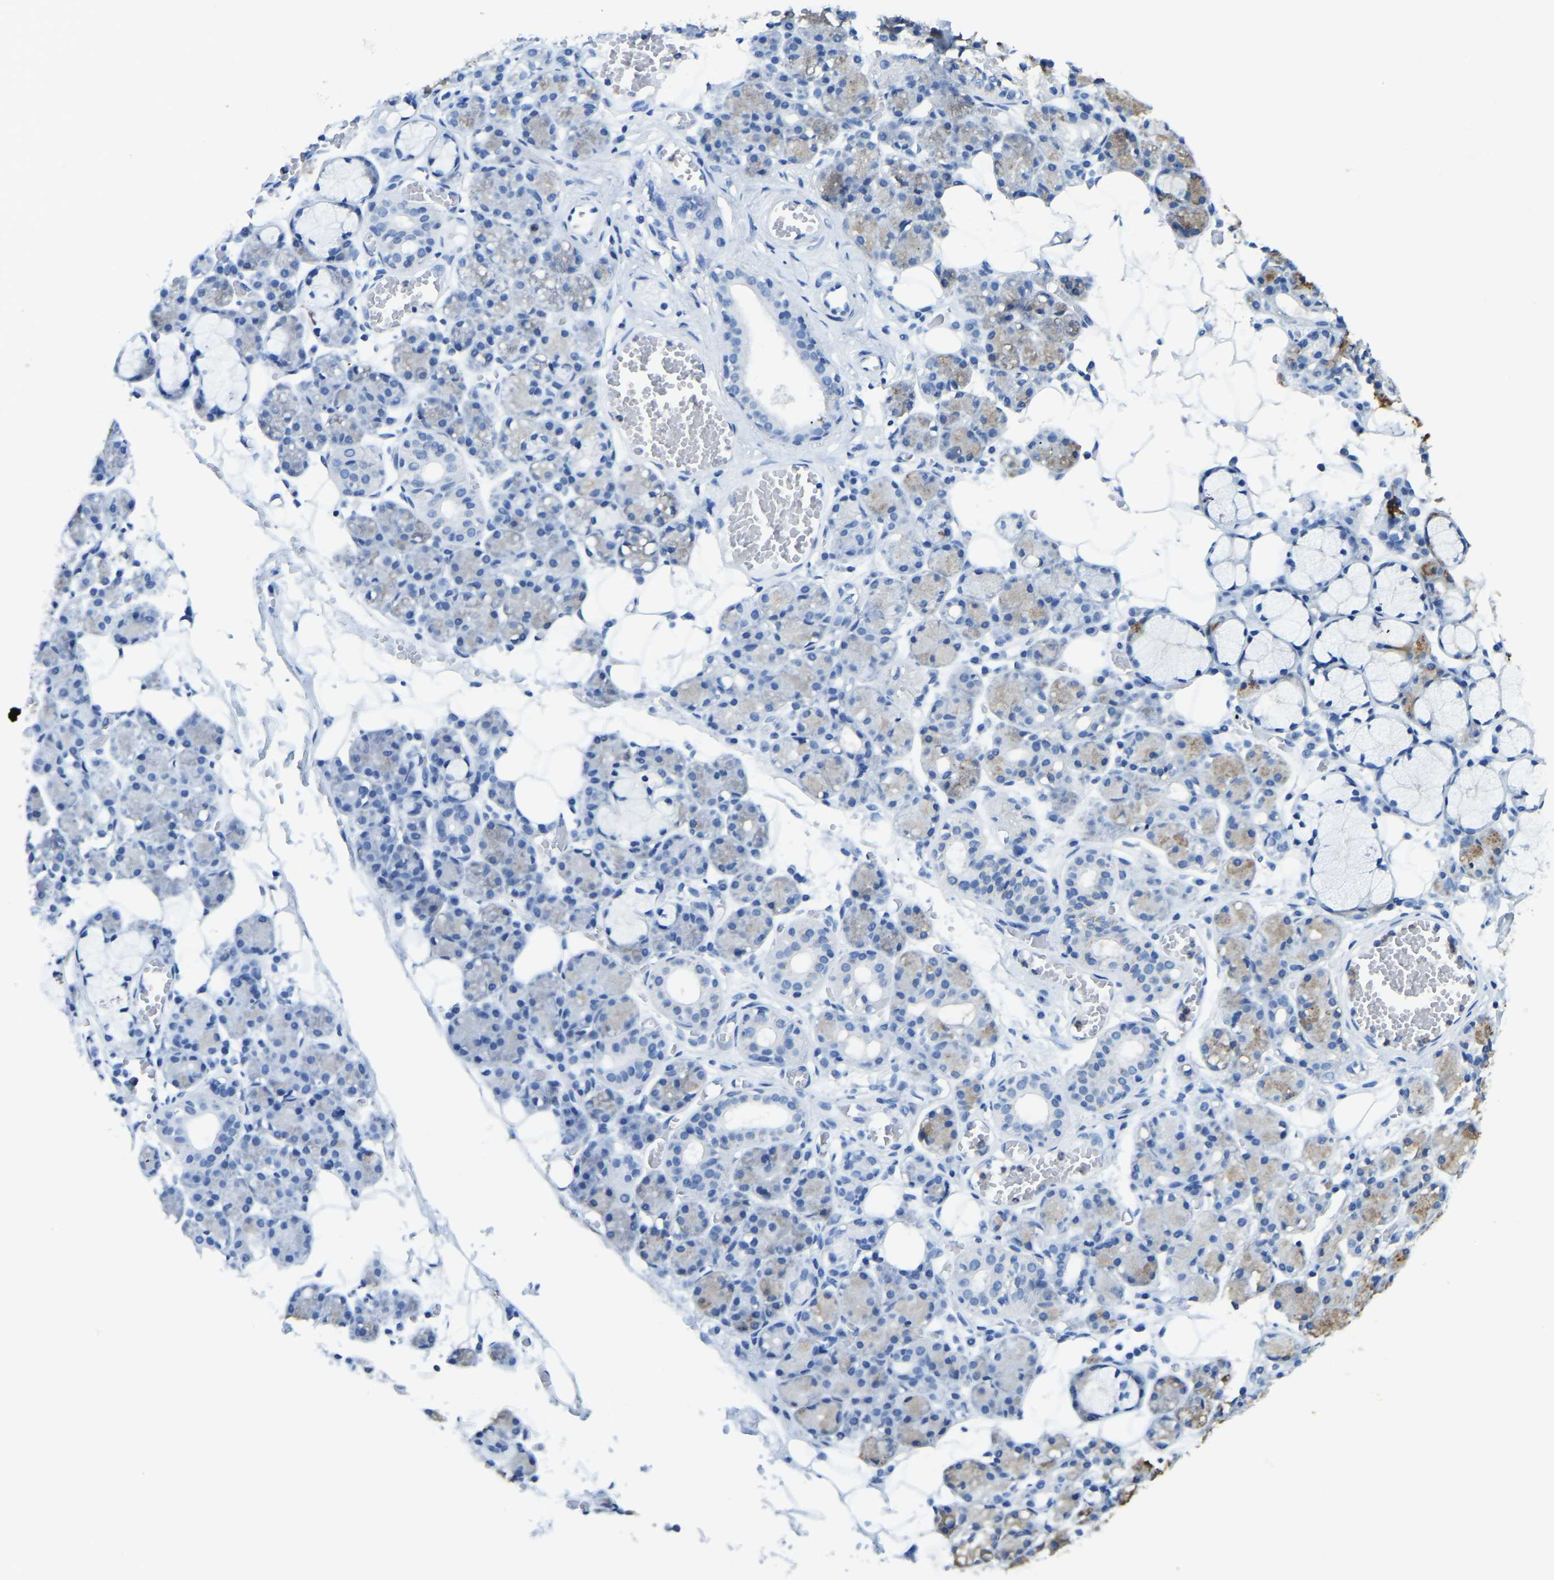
{"staining": {"intensity": "moderate", "quantity": "<25%", "location": "cytoplasmic/membranous"}, "tissue": "salivary gland", "cell_type": "Glandular cells", "image_type": "normal", "snomed": [{"axis": "morphology", "description": "Normal tissue, NOS"}, {"axis": "topography", "description": "Salivary gland"}], "caption": "A photomicrograph of salivary gland stained for a protein displays moderate cytoplasmic/membranous brown staining in glandular cells. (DAB (3,3'-diaminobenzidine) IHC with brightfield microscopy, high magnification).", "gene": "ATP8B1", "patient": {"sex": "male", "age": 63}}